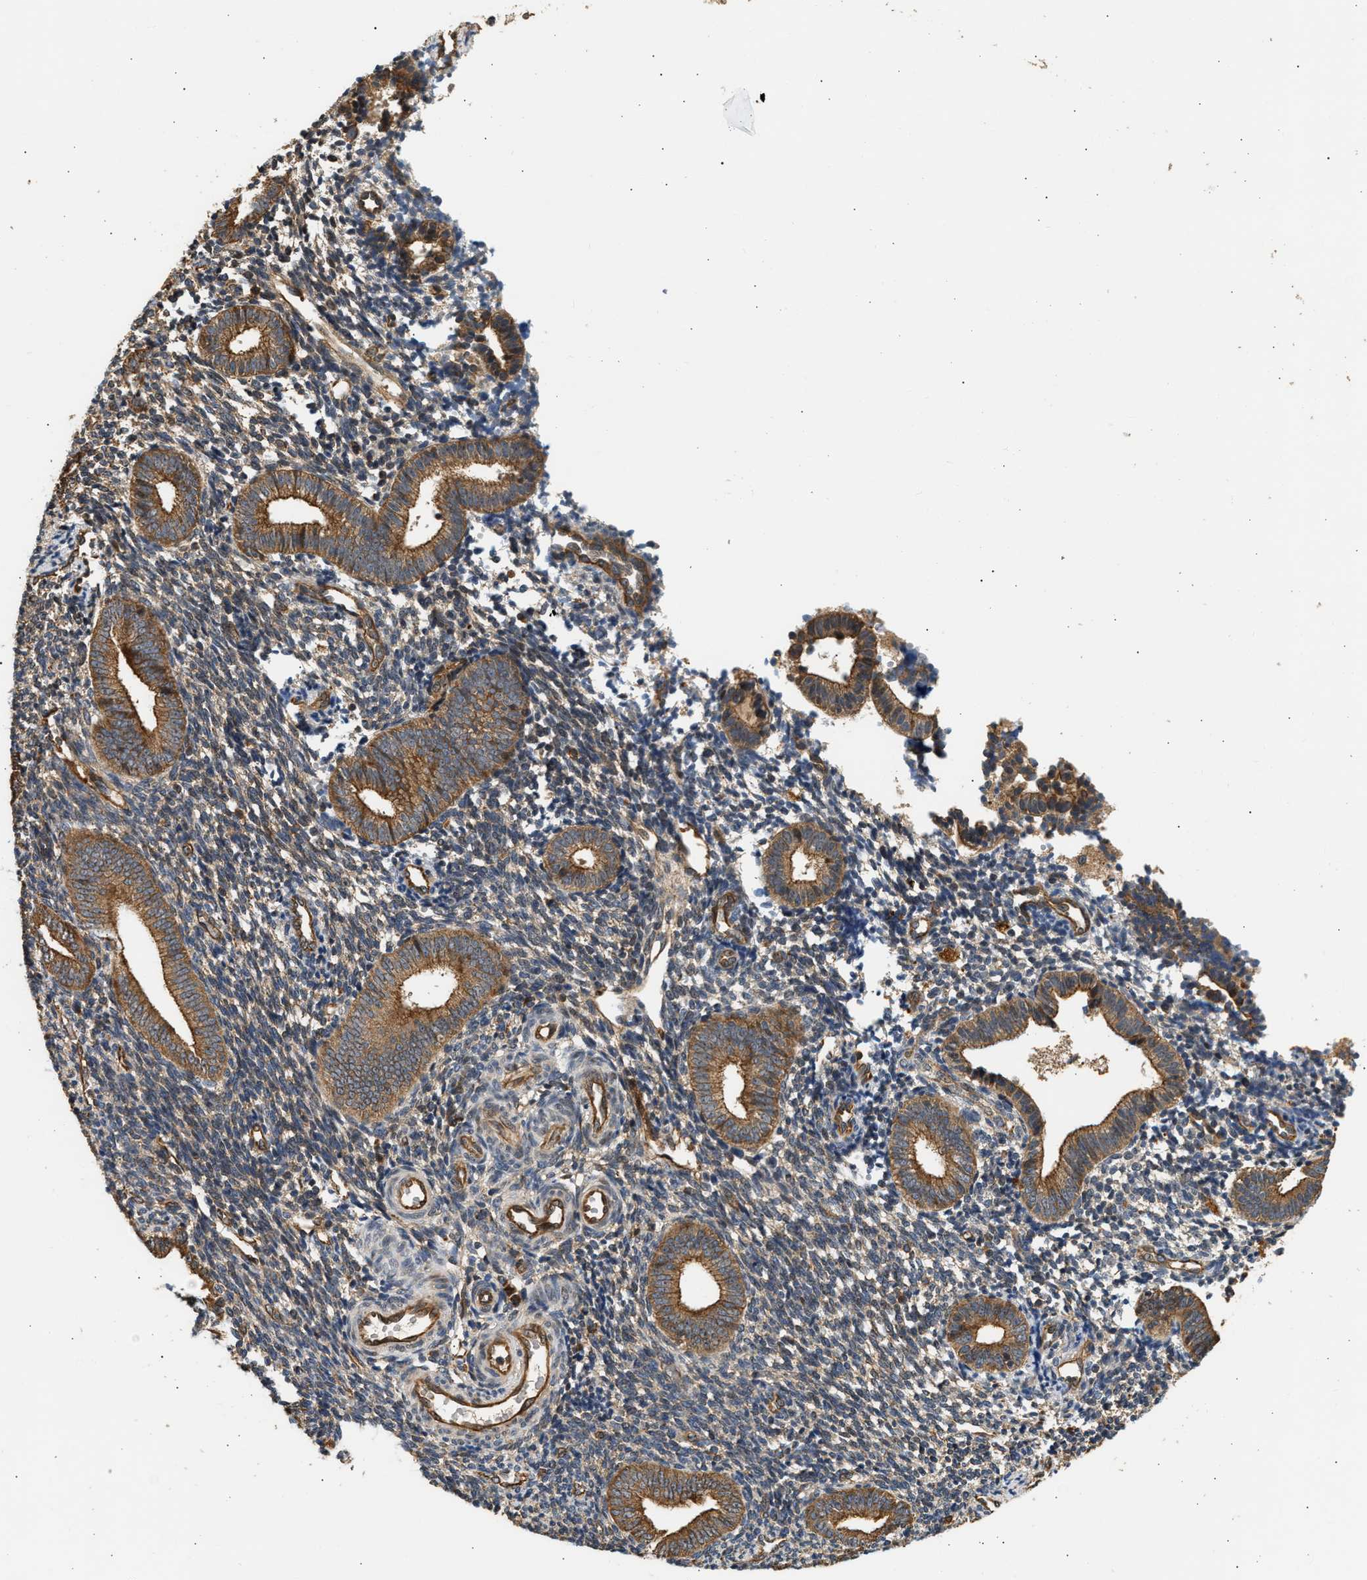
{"staining": {"intensity": "moderate", "quantity": "<25%", "location": "cytoplasmic/membranous"}, "tissue": "endometrium", "cell_type": "Cells in endometrial stroma", "image_type": "normal", "snomed": [{"axis": "morphology", "description": "Normal tissue, NOS"}, {"axis": "topography", "description": "Uterus"}, {"axis": "topography", "description": "Endometrium"}], "caption": "Brown immunohistochemical staining in unremarkable endometrium shows moderate cytoplasmic/membranous positivity in approximately <25% of cells in endometrial stroma.", "gene": "DUSP14", "patient": {"sex": "female", "age": 33}}